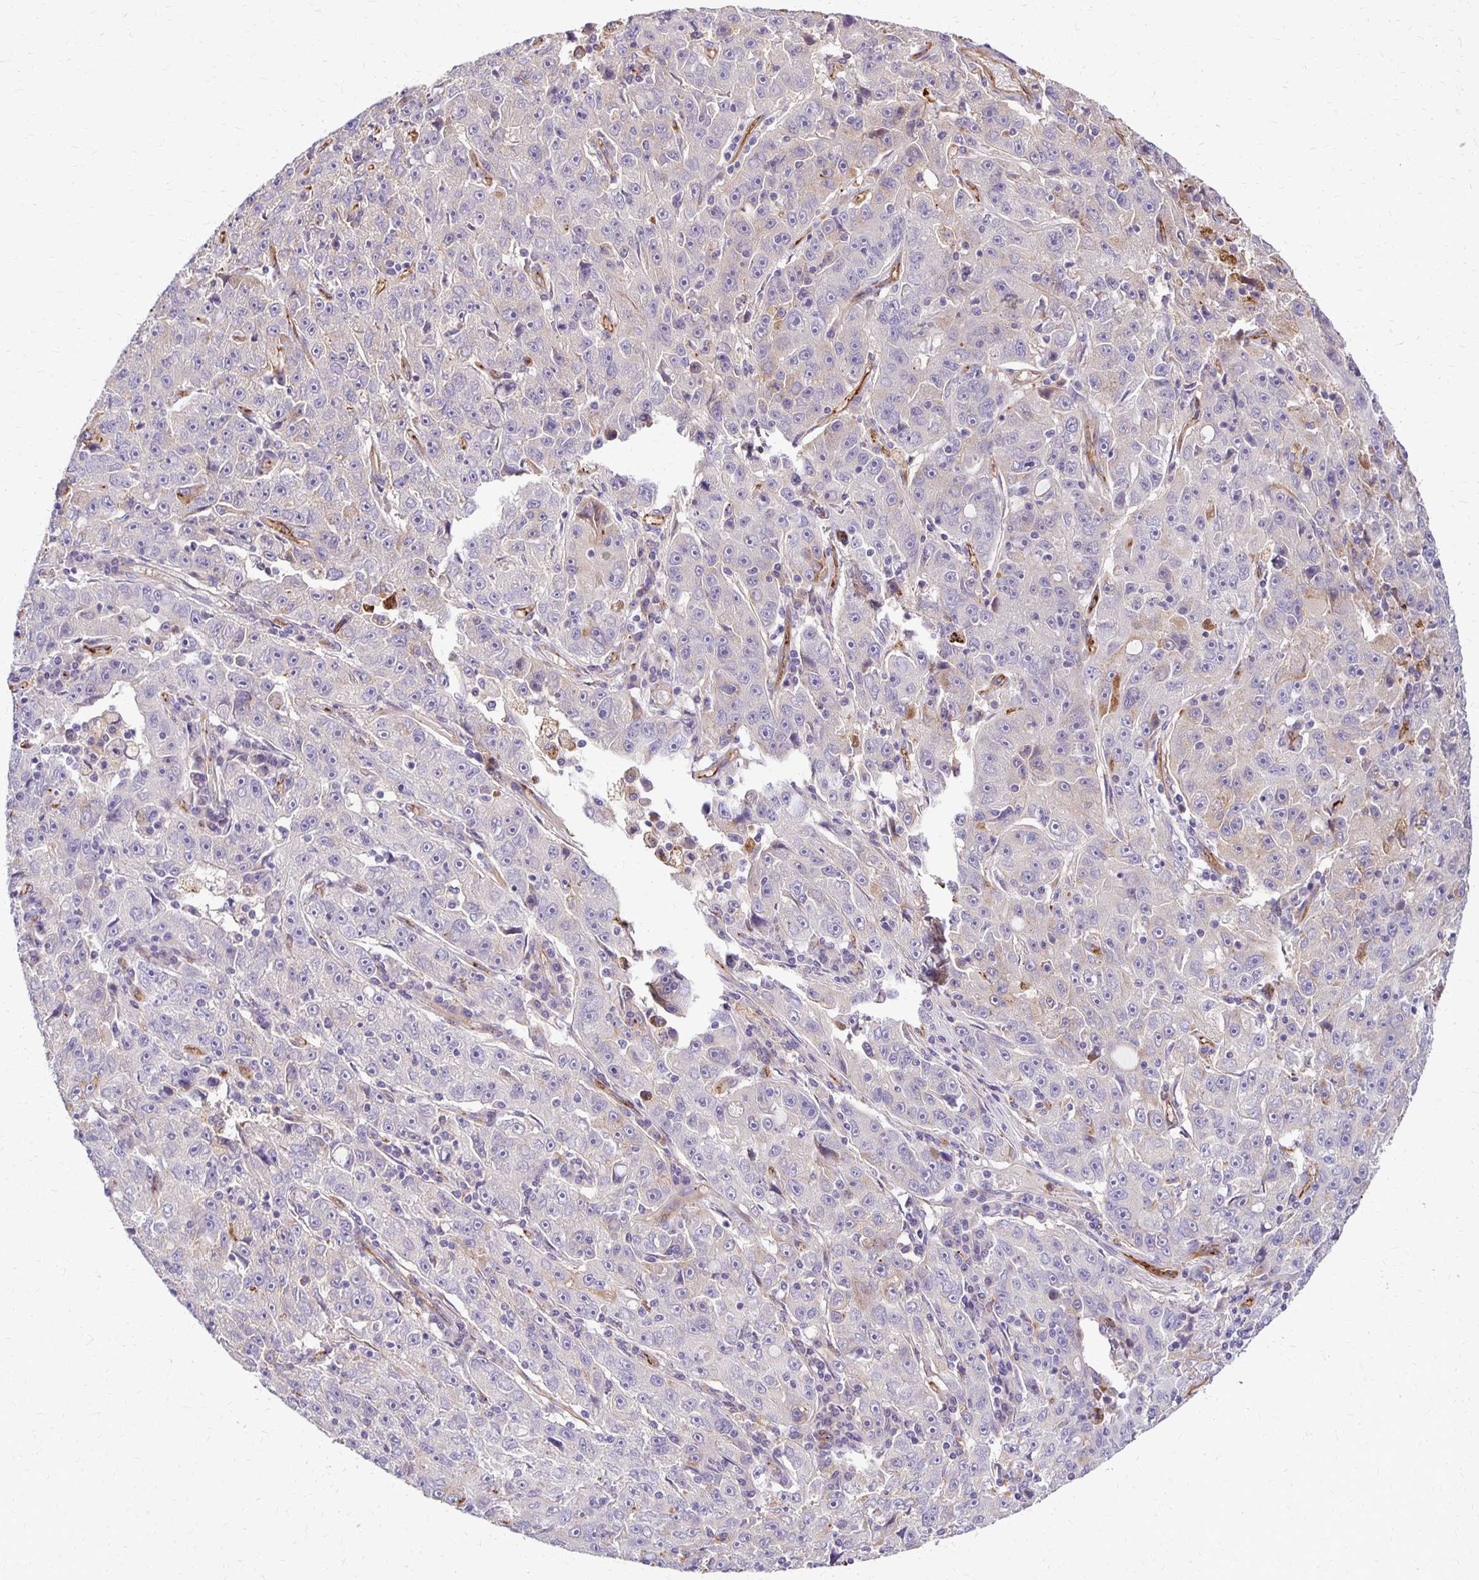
{"staining": {"intensity": "negative", "quantity": "none", "location": "none"}, "tissue": "lung cancer", "cell_type": "Tumor cells", "image_type": "cancer", "snomed": [{"axis": "morphology", "description": "Normal morphology"}, {"axis": "morphology", "description": "Adenocarcinoma, NOS"}, {"axis": "topography", "description": "Lymph node"}, {"axis": "topography", "description": "Lung"}], "caption": "Micrograph shows no protein staining in tumor cells of adenocarcinoma (lung) tissue. (Stains: DAB (3,3'-diaminobenzidine) IHC with hematoxylin counter stain, Microscopy: brightfield microscopy at high magnification).", "gene": "TTYH1", "patient": {"sex": "female", "age": 57}}